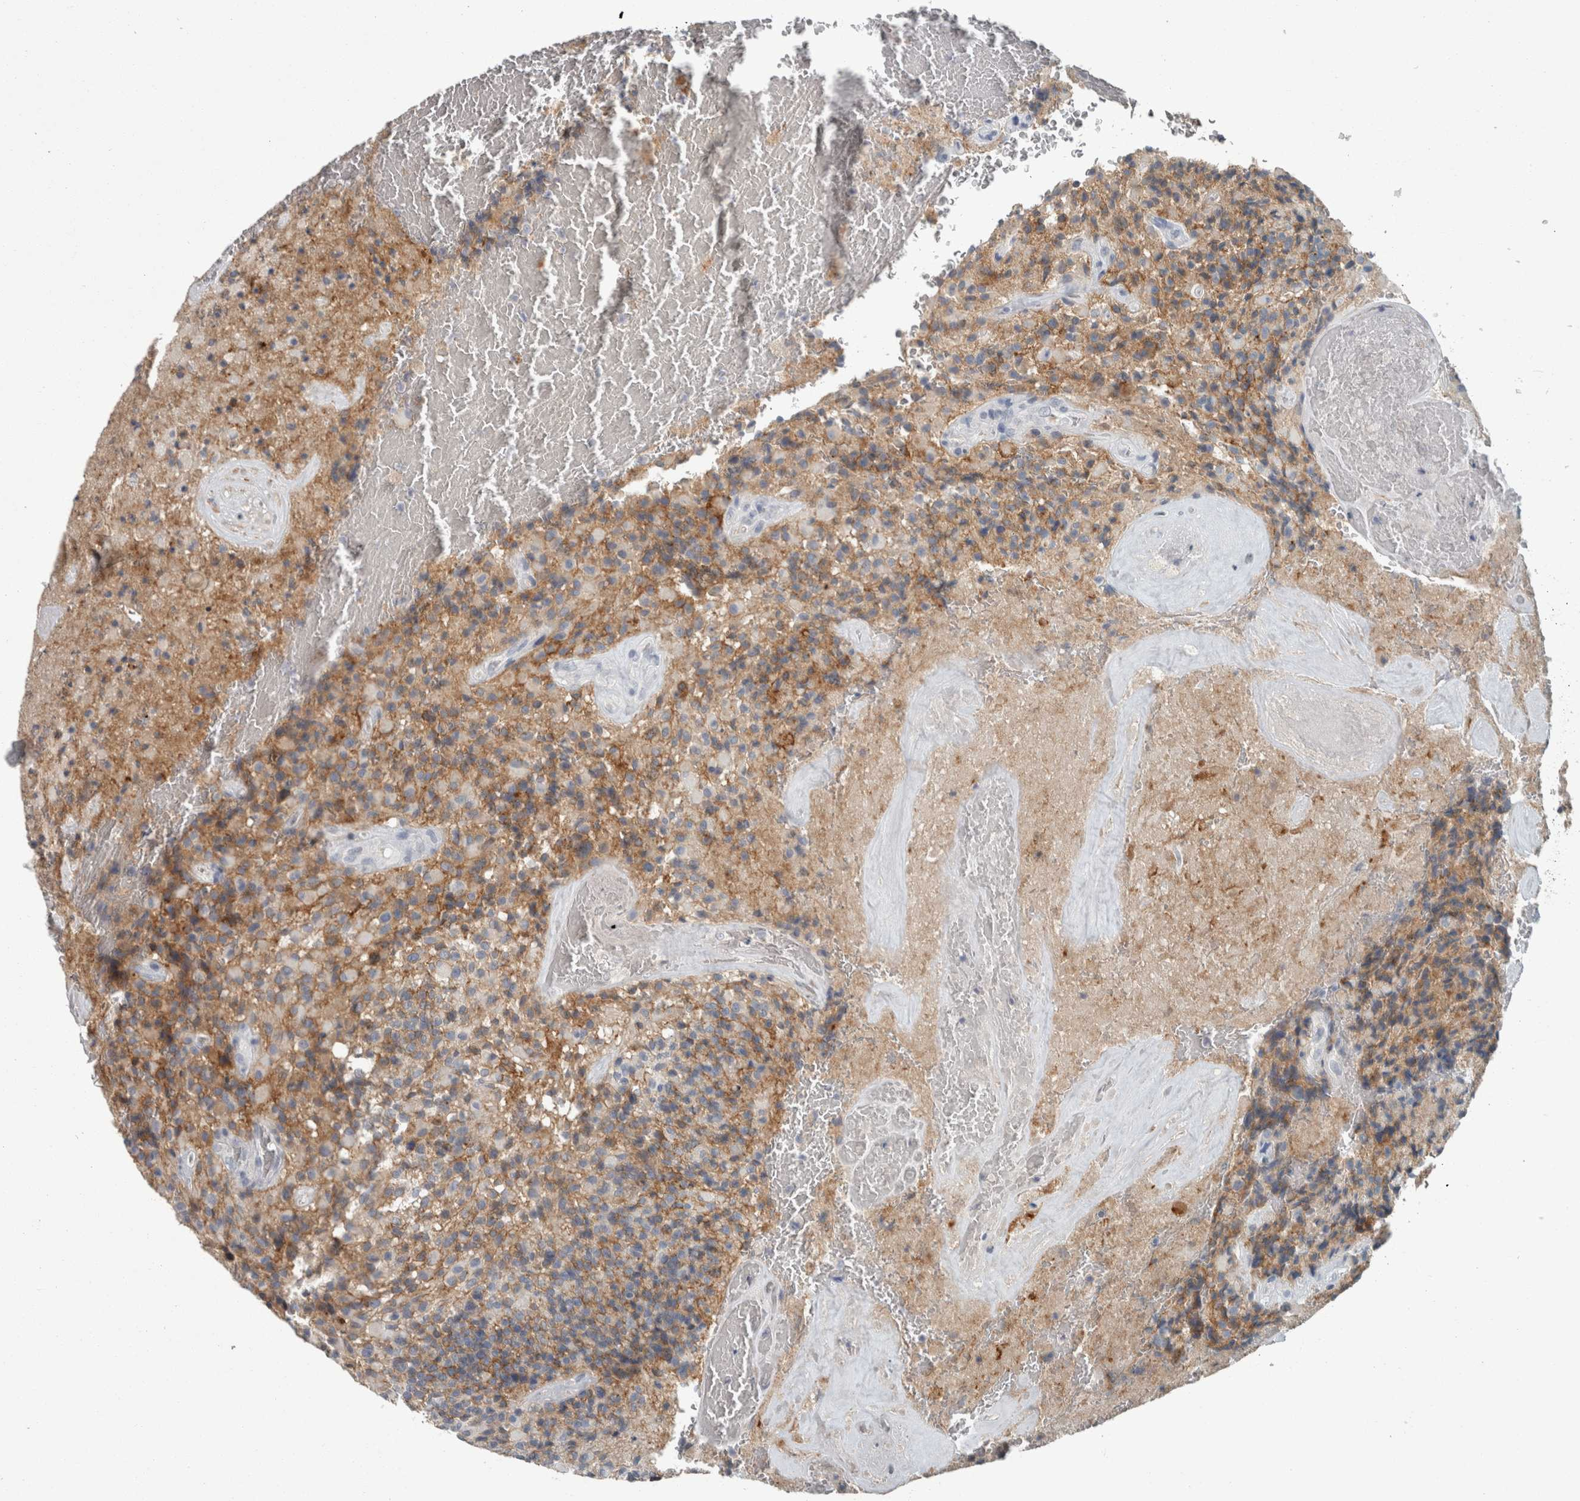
{"staining": {"intensity": "moderate", "quantity": "<25%", "location": "cytoplasmic/membranous"}, "tissue": "glioma", "cell_type": "Tumor cells", "image_type": "cancer", "snomed": [{"axis": "morphology", "description": "Glioma, malignant, High grade"}, {"axis": "topography", "description": "Brain"}], "caption": "This histopathology image exhibits immunohistochemistry (IHC) staining of malignant high-grade glioma, with low moderate cytoplasmic/membranous staining in about <25% of tumor cells.", "gene": "CHL1", "patient": {"sex": "male", "age": 71}}